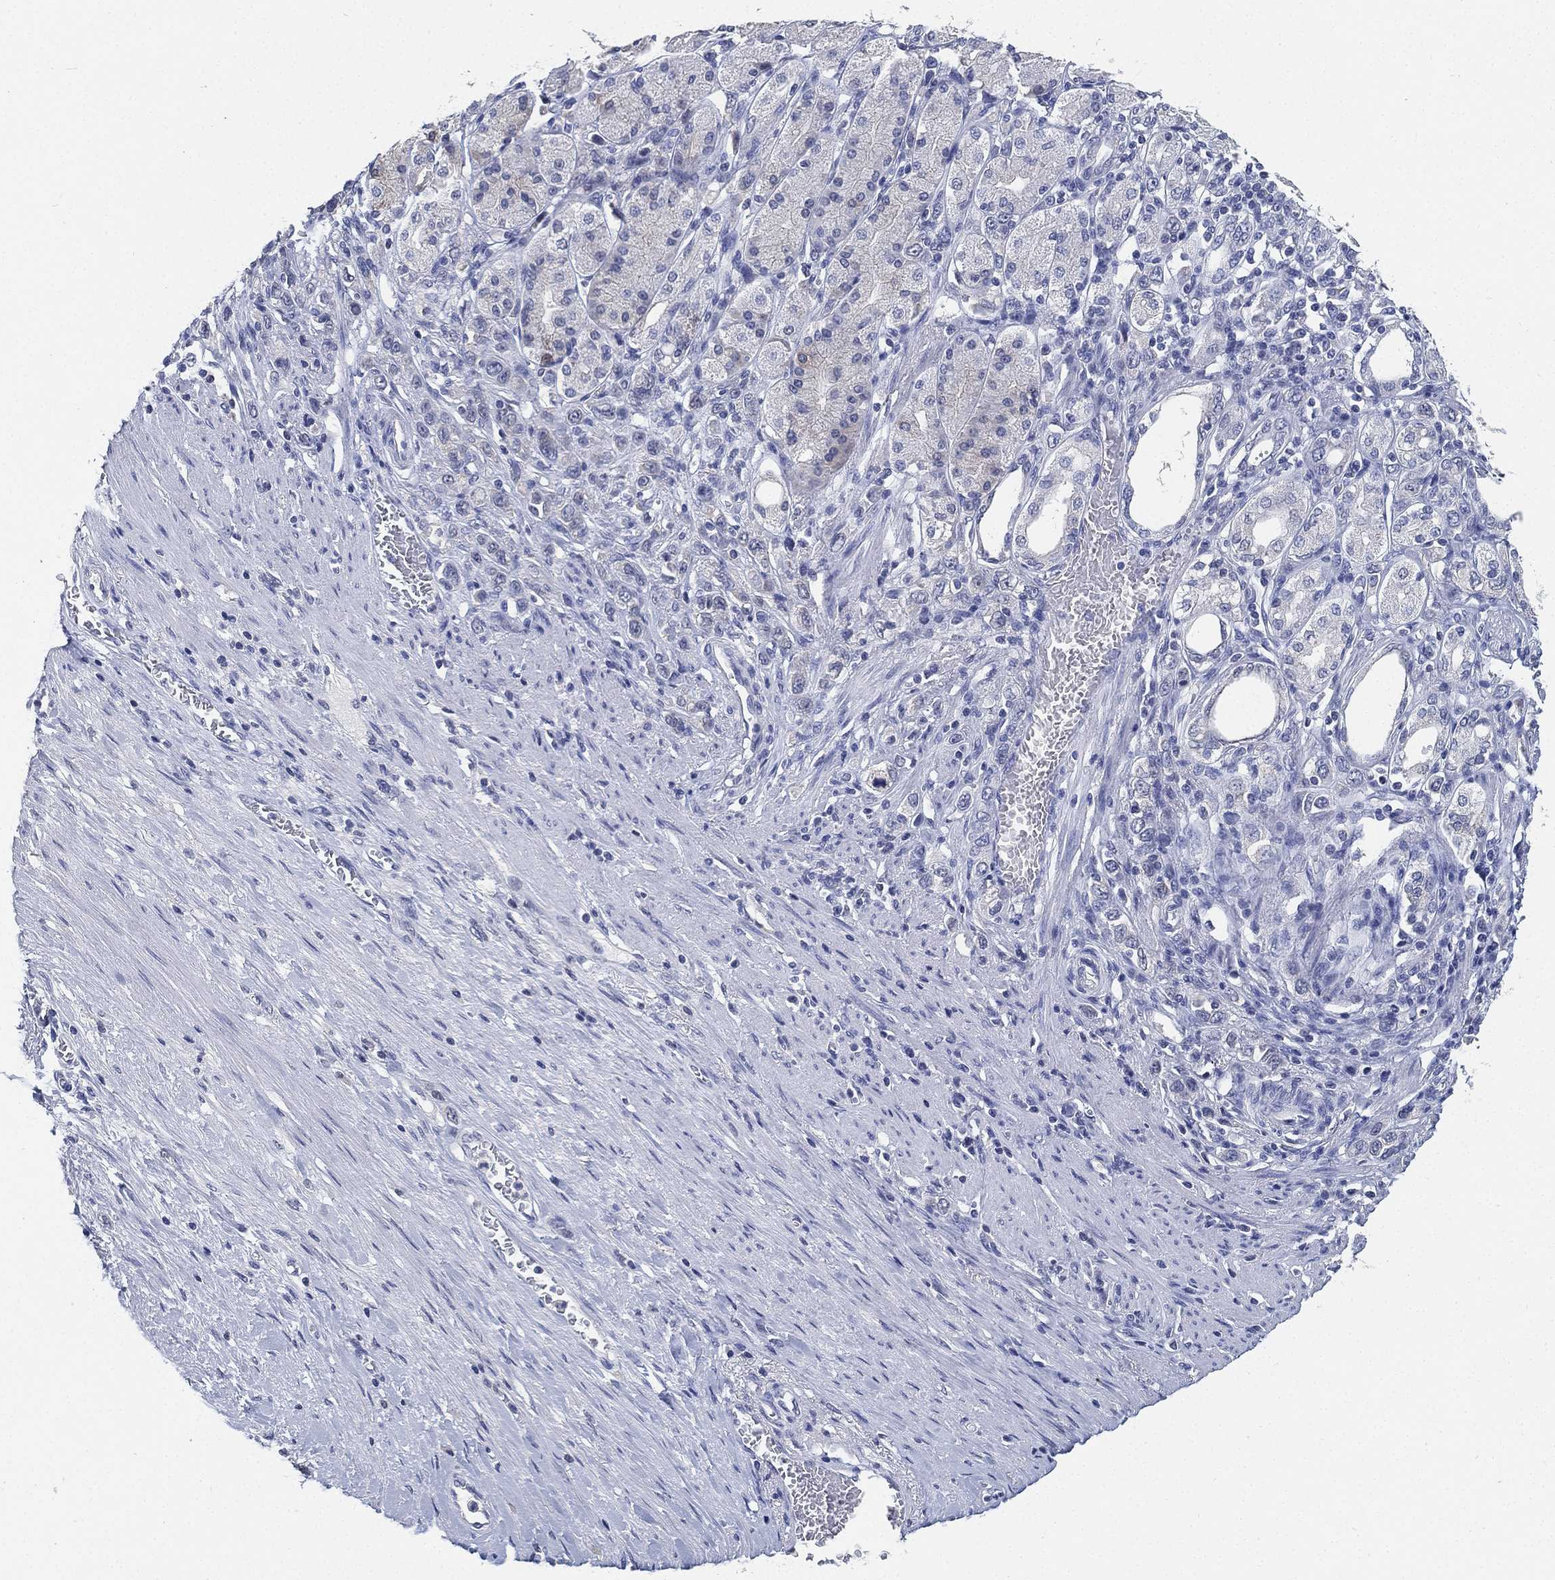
{"staining": {"intensity": "negative", "quantity": "none", "location": "none"}, "tissue": "stomach cancer", "cell_type": "Tumor cells", "image_type": "cancer", "snomed": [{"axis": "morphology", "description": "Normal tissue, NOS"}, {"axis": "morphology", "description": "Adenocarcinoma, NOS"}, {"axis": "morphology", "description": "Adenocarcinoma, High grade"}, {"axis": "topography", "description": "Stomach, upper"}, {"axis": "topography", "description": "Stomach"}], "caption": "The histopathology image exhibits no staining of tumor cells in stomach adenocarcinoma.", "gene": "IYD", "patient": {"sex": "female", "age": 65}}